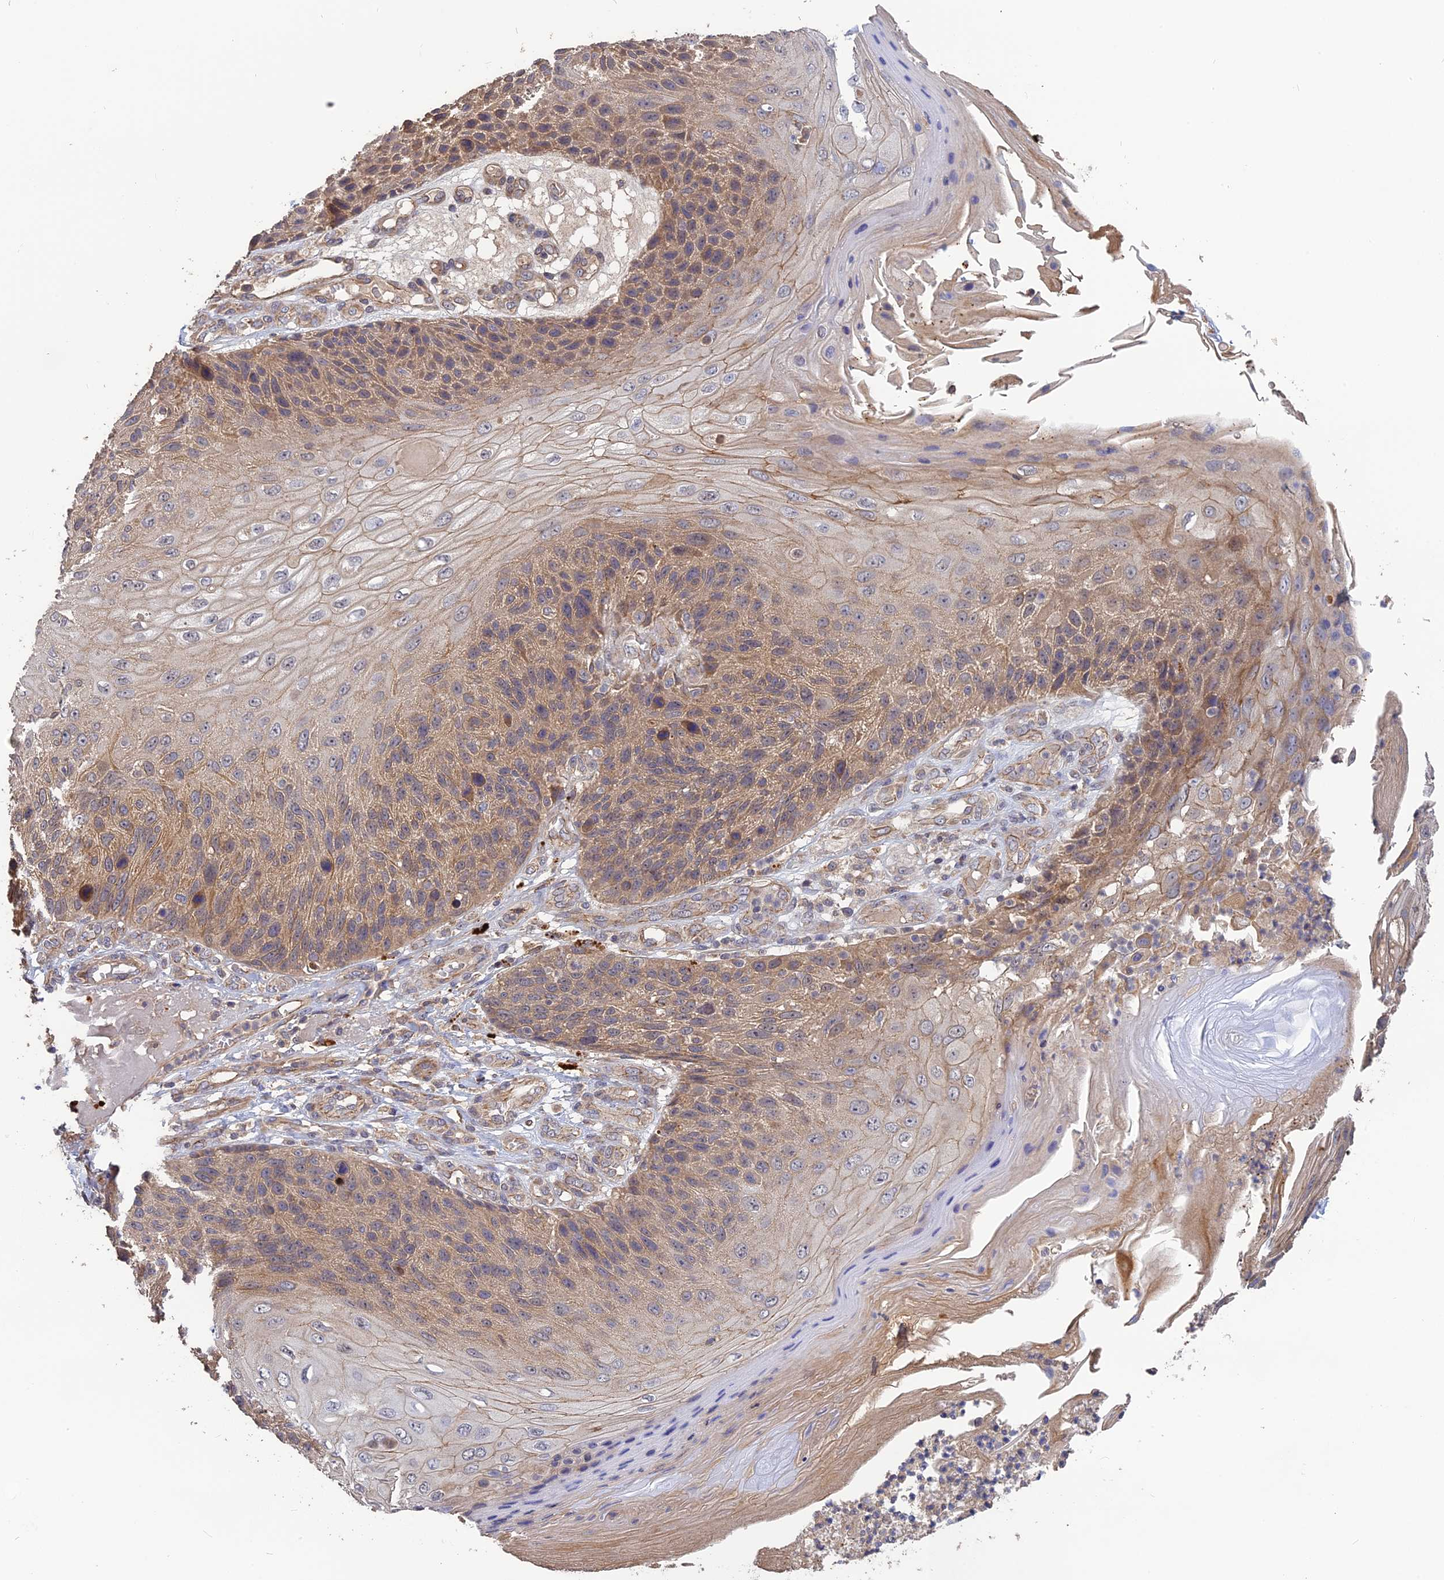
{"staining": {"intensity": "weak", "quantity": ">75%", "location": "cytoplasmic/membranous"}, "tissue": "skin cancer", "cell_type": "Tumor cells", "image_type": "cancer", "snomed": [{"axis": "morphology", "description": "Squamous cell carcinoma, NOS"}, {"axis": "topography", "description": "Skin"}], "caption": "A brown stain highlights weak cytoplasmic/membranous expression of a protein in human skin squamous cell carcinoma tumor cells.", "gene": "ARHGAP40", "patient": {"sex": "female", "age": 88}}